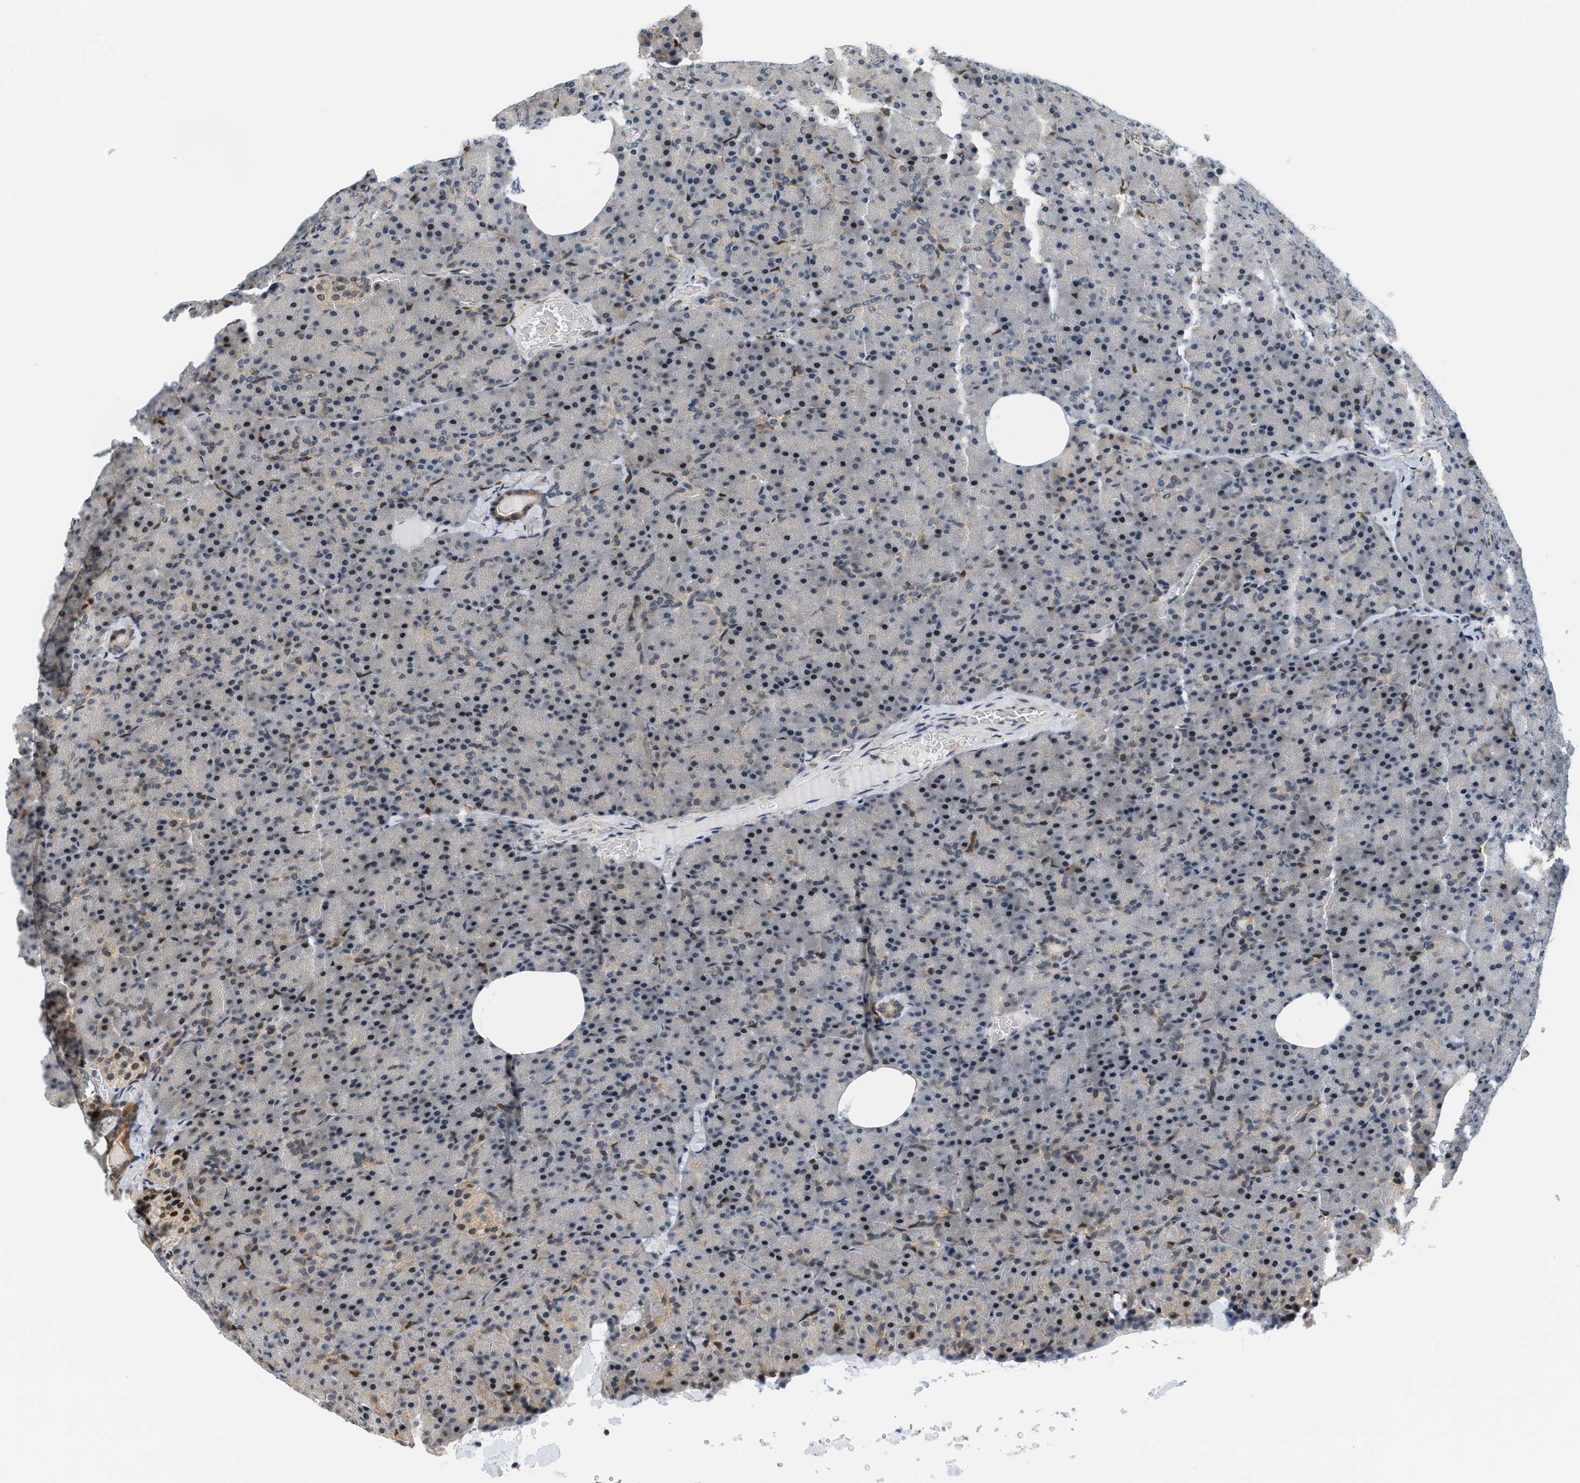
{"staining": {"intensity": "moderate", "quantity": "<25%", "location": "cytoplasmic/membranous,nuclear"}, "tissue": "pancreas", "cell_type": "Exocrine glandular cells", "image_type": "normal", "snomed": [{"axis": "morphology", "description": "Normal tissue, NOS"}, {"axis": "topography", "description": "Pancreas"}], "caption": "Immunohistochemical staining of unremarkable pancreas shows moderate cytoplasmic/membranous,nuclear protein staining in about <25% of exocrine glandular cells. The staining was performed using DAB, with brown indicating positive protein expression. Nuclei are stained blue with hematoxylin.", "gene": "KMT2A", "patient": {"sex": "female", "age": 35}}